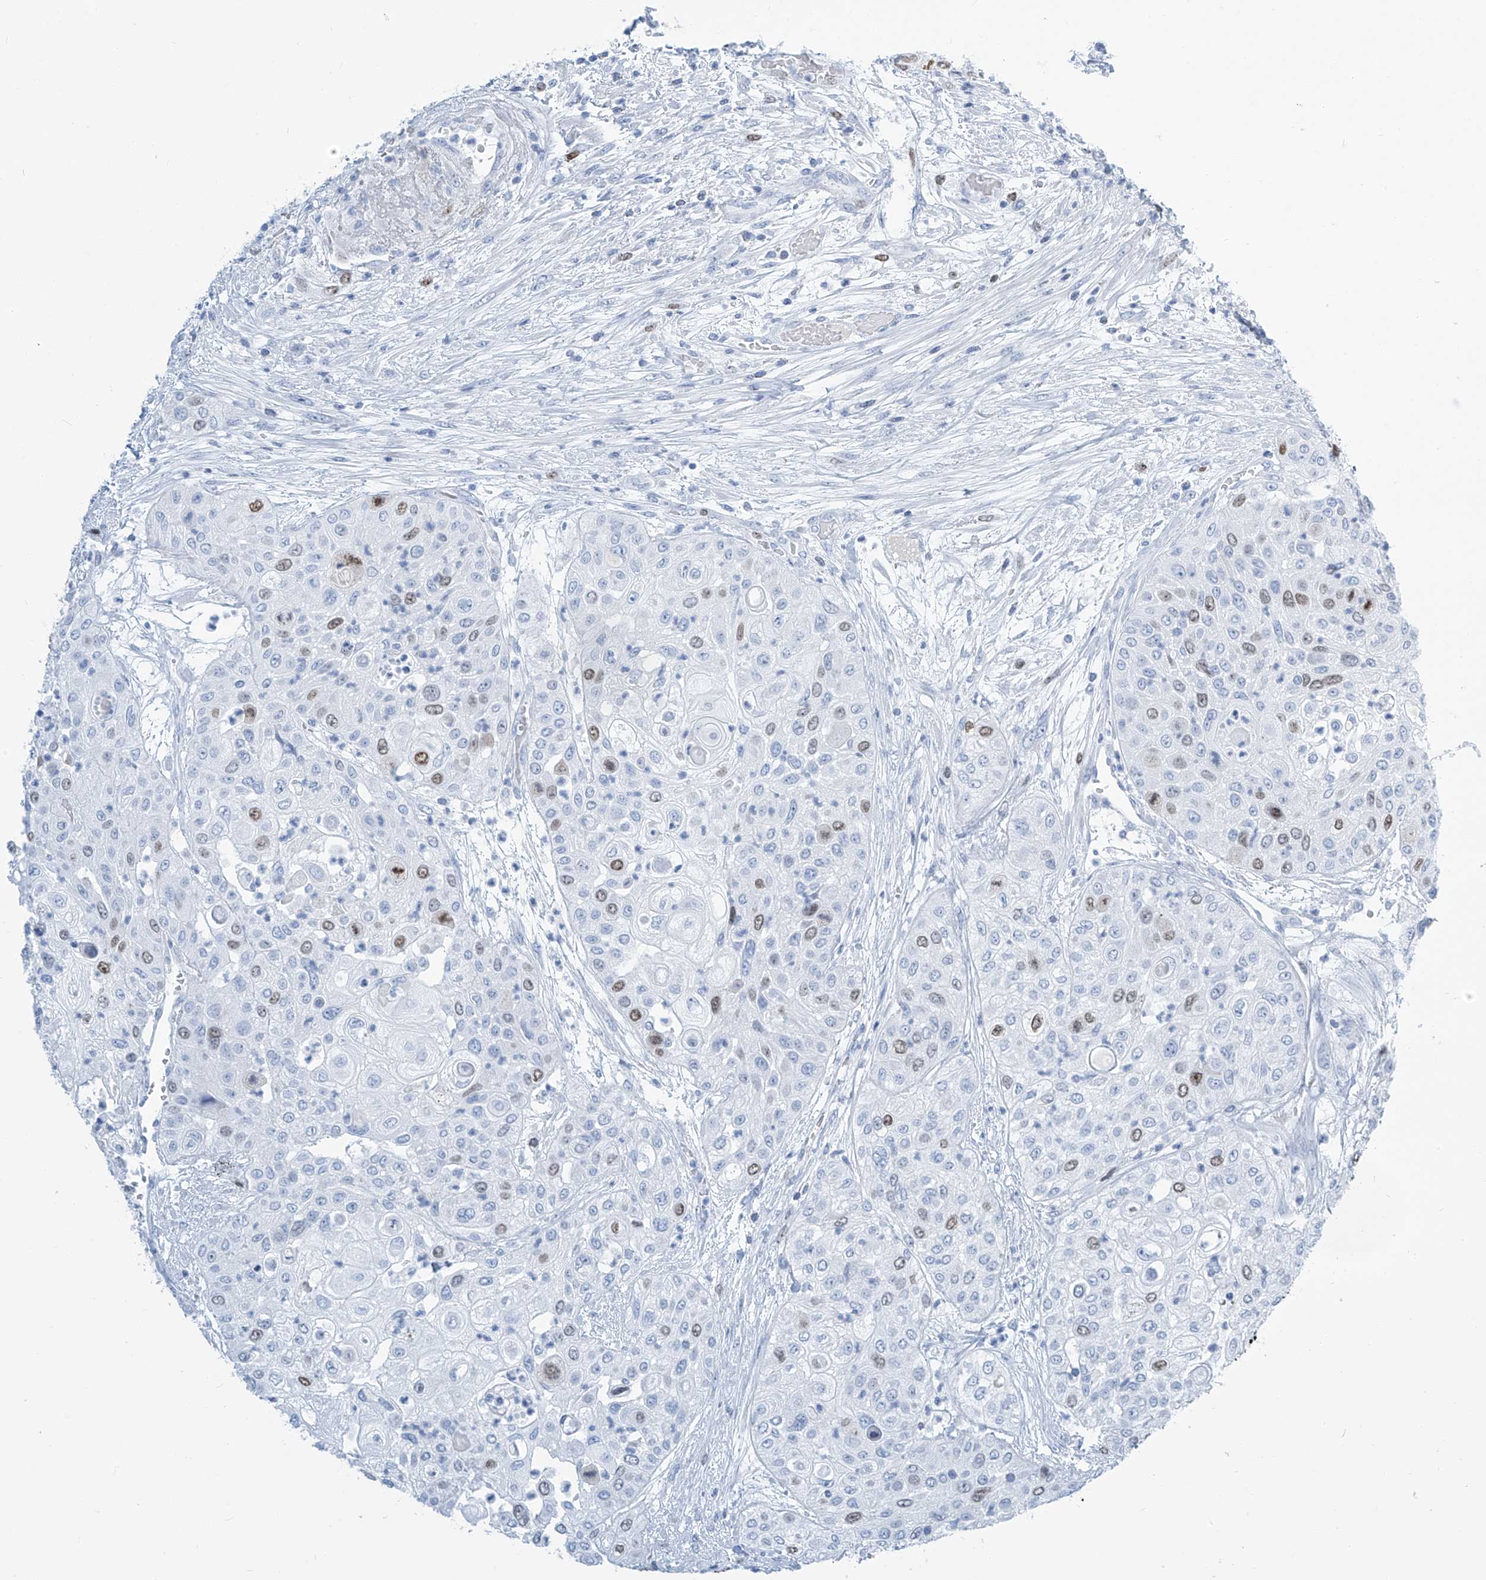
{"staining": {"intensity": "moderate", "quantity": "<25%", "location": "nuclear"}, "tissue": "urothelial cancer", "cell_type": "Tumor cells", "image_type": "cancer", "snomed": [{"axis": "morphology", "description": "Urothelial carcinoma, High grade"}, {"axis": "topography", "description": "Urinary bladder"}], "caption": "Moderate nuclear positivity for a protein is identified in about <25% of tumor cells of urothelial carcinoma (high-grade) using immunohistochemistry (IHC).", "gene": "SGO2", "patient": {"sex": "female", "age": 79}}